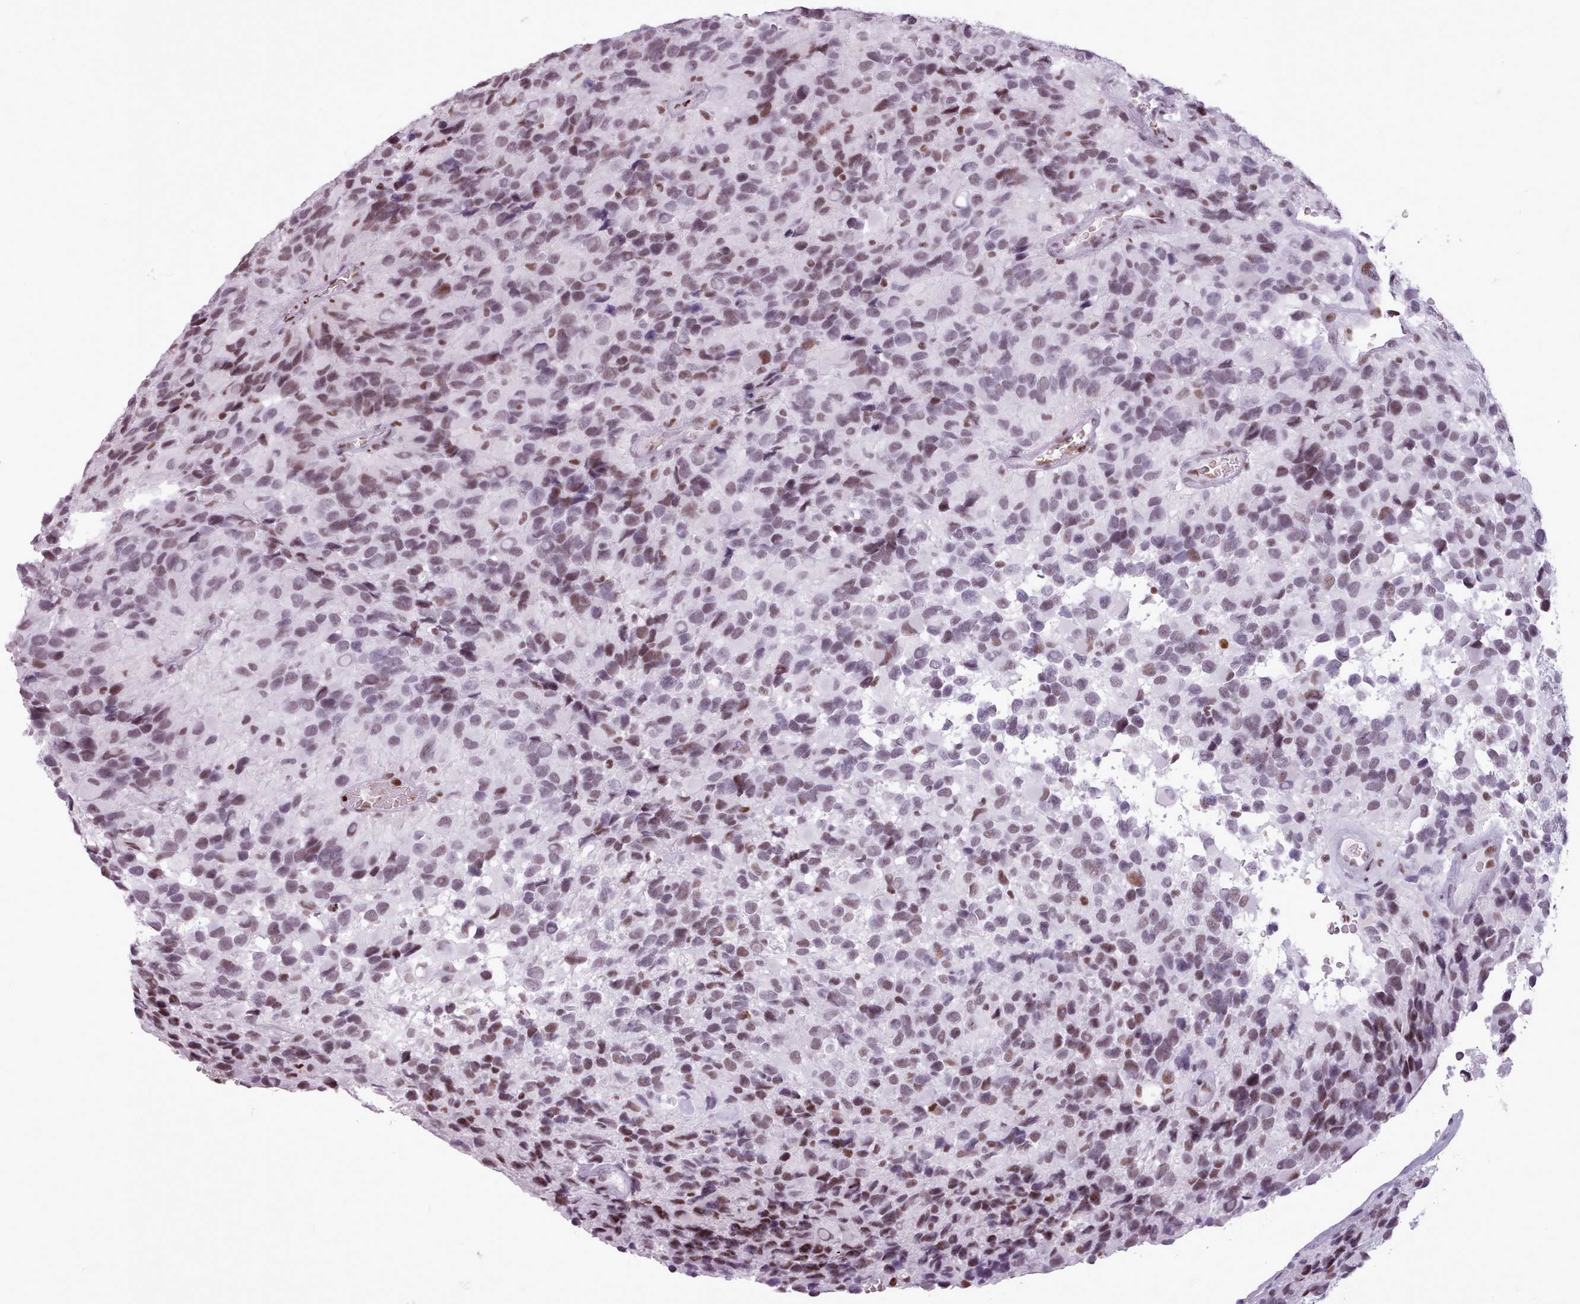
{"staining": {"intensity": "moderate", "quantity": ">75%", "location": "nuclear"}, "tissue": "glioma", "cell_type": "Tumor cells", "image_type": "cancer", "snomed": [{"axis": "morphology", "description": "Glioma, malignant, High grade"}, {"axis": "topography", "description": "Brain"}], "caption": "High-magnification brightfield microscopy of glioma stained with DAB (brown) and counterstained with hematoxylin (blue). tumor cells exhibit moderate nuclear staining is seen in about>75% of cells. Immunohistochemistry (ihc) stains the protein of interest in brown and the nuclei are stained blue.", "gene": "SRSF4", "patient": {"sex": "male", "age": 77}}